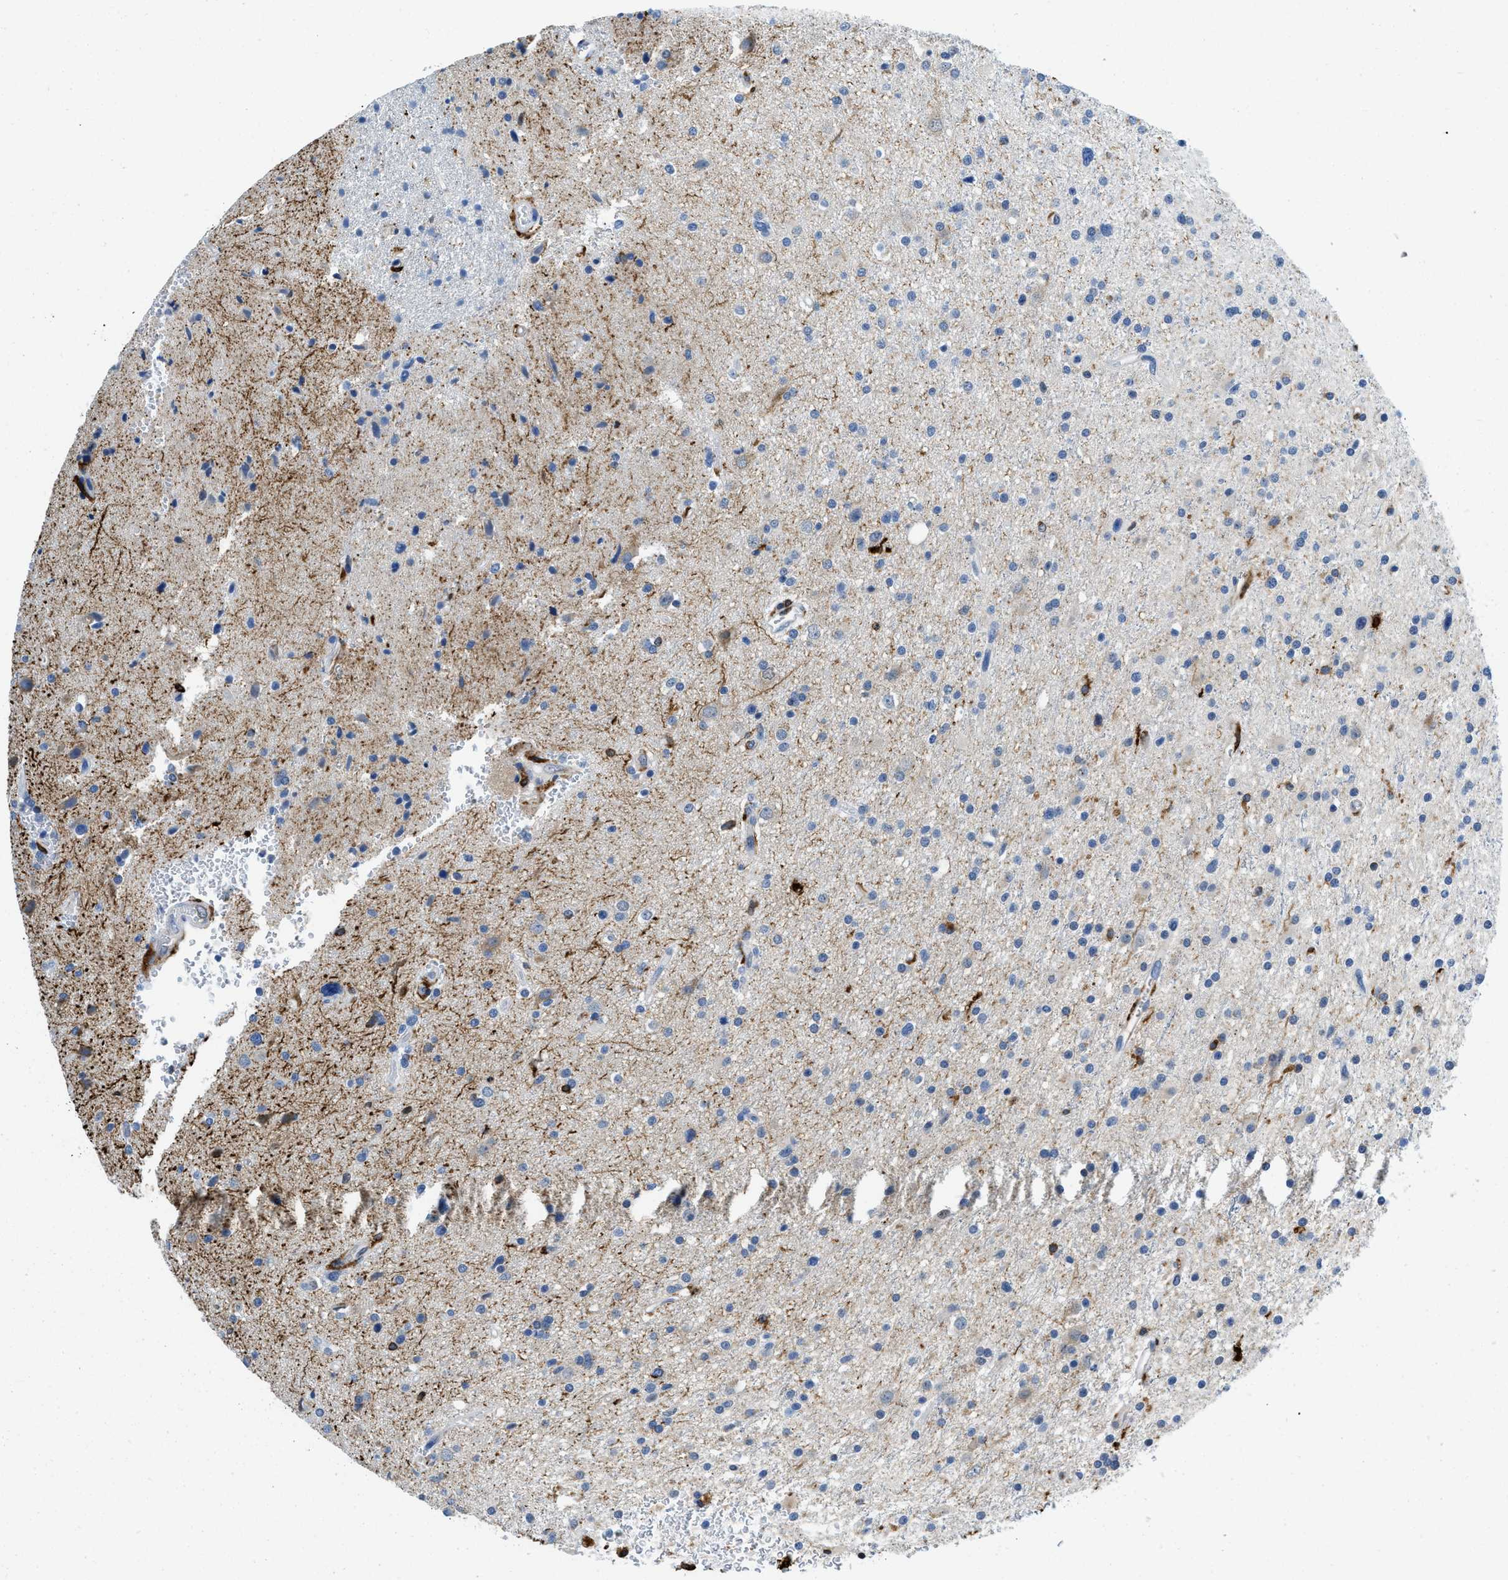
{"staining": {"intensity": "negative", "quantity": "none", "location": "none"}, "tissue": "glioma", "cell_type": "Tumor cells", "image_type": "cancer", "snomed": [{"axis": "morphology", "description": "Glioma, malignant, High grade"}, {"axis": "topography", "description": "Brain"}], "caption": "Tumor cells show no significant positivity in glioma.", "gene": "CD226", "patient": {"sex": "male", "age": 33}}